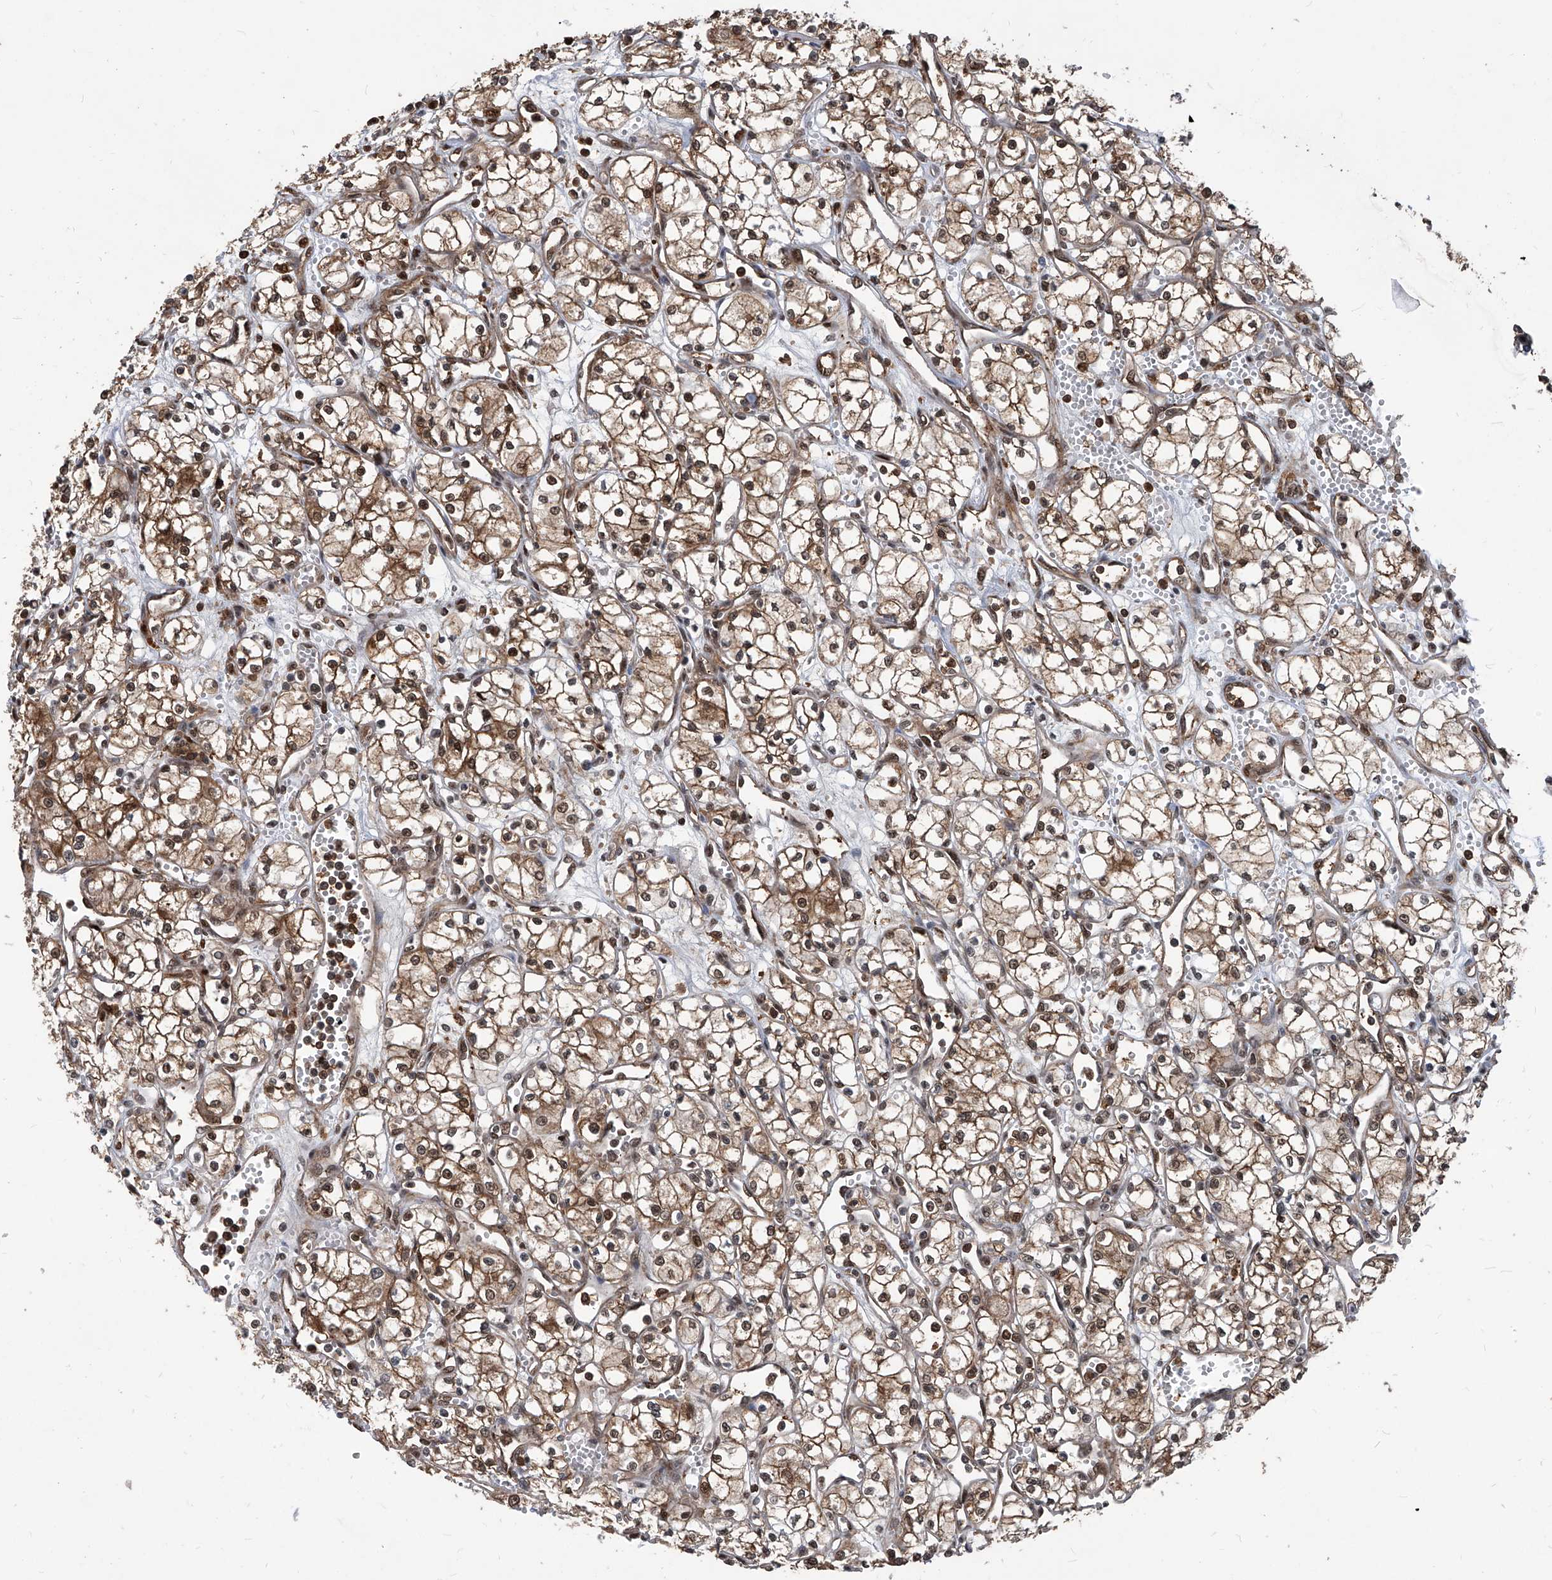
{"staining": {"intensity": "moderate", "quantity": ">75%", "location": "cytoplasmic/membranous,nuclear"}, "tissue": "renal cancer", "cell_type": "Tumor cells", "image_type": "cancer", "snomed": [{"axis": "morphology", "description": "Adenocarcinoma, NOS"}, {"axis": "topography", "description": "Kidney"}], "caption": "IHC of renal adenocarcinoma reveals medium levels of moderate cytoplasmic/membranous and nuclear staining in about >75% of tumor cells.", "gene": "PSMB1", "patient": {"sex": "male", "age": 59}}